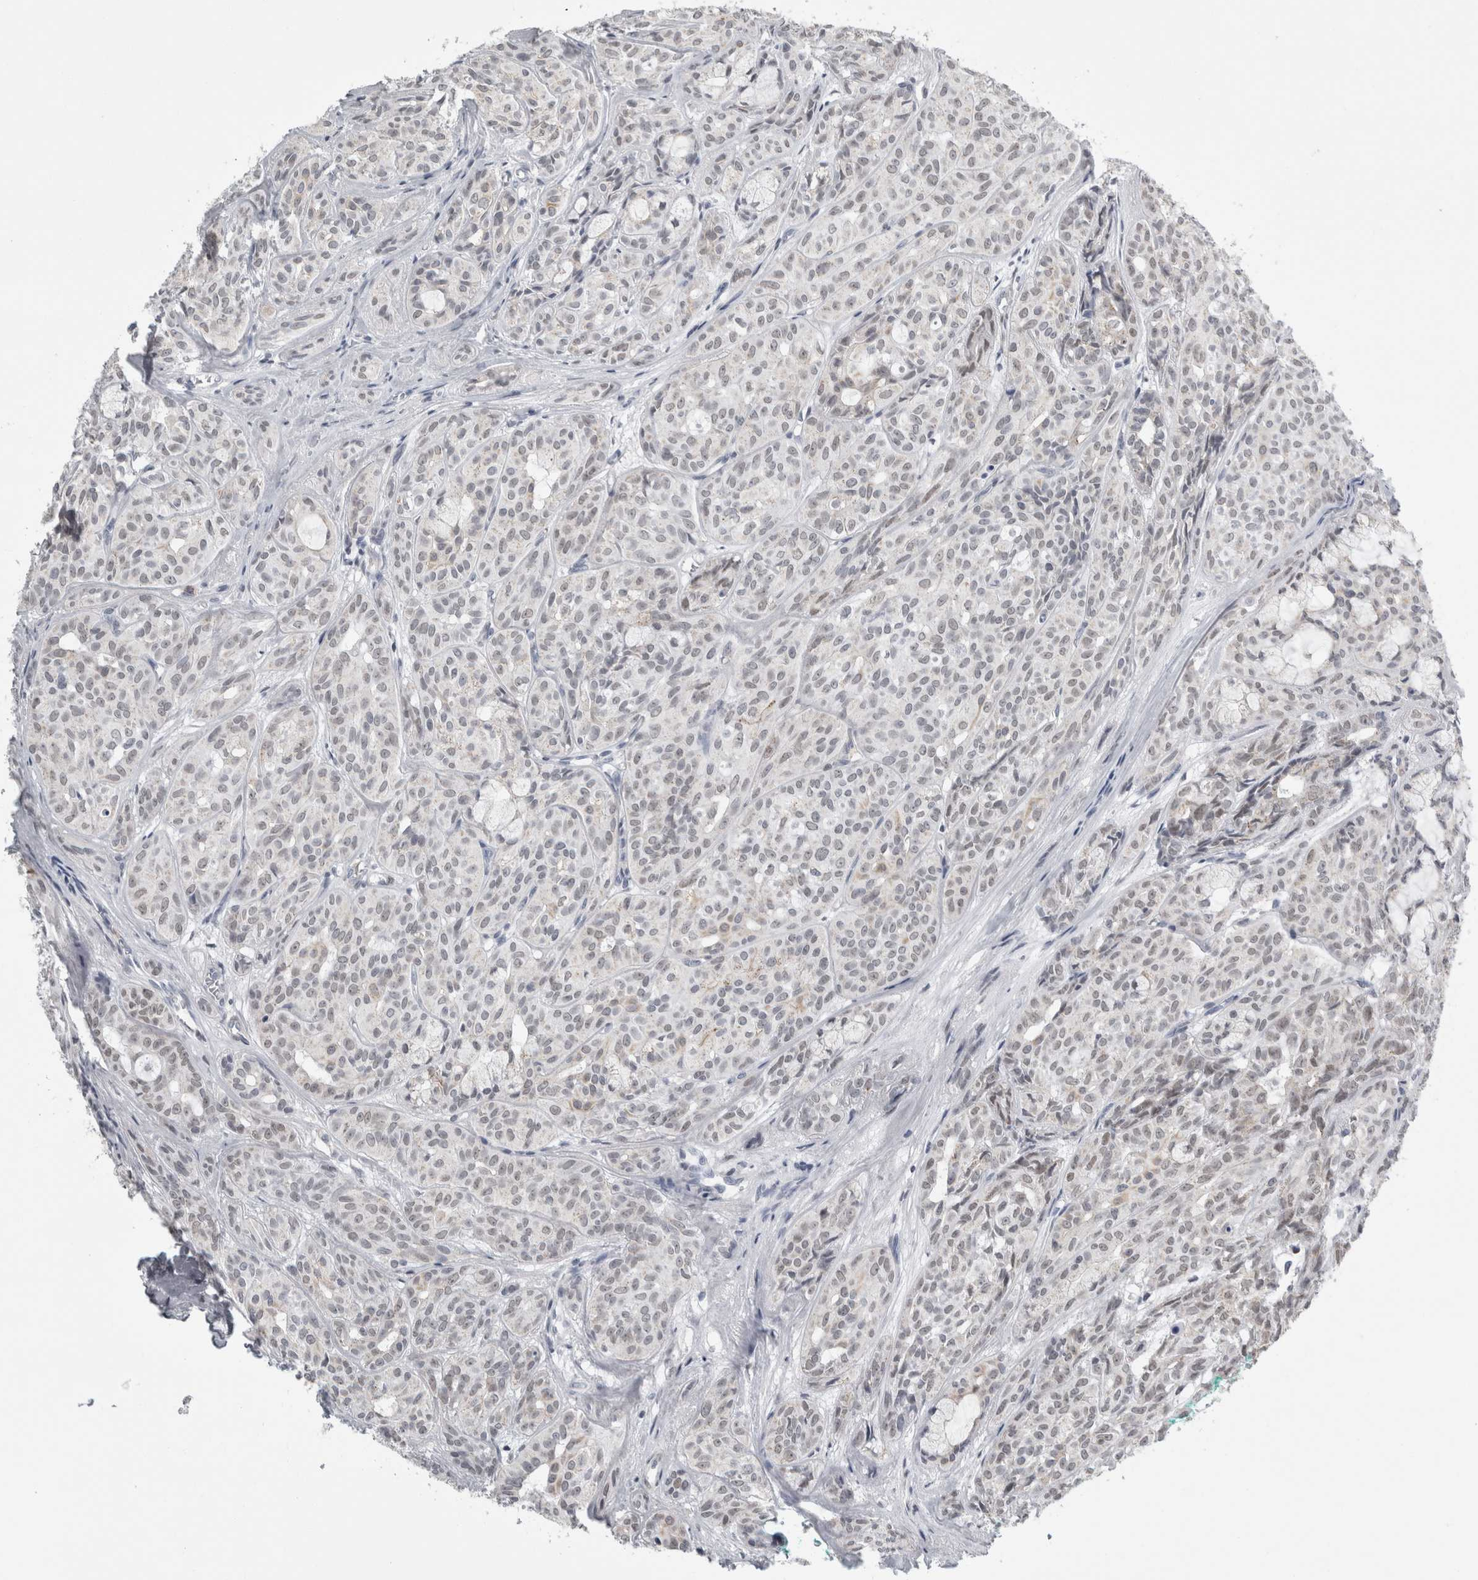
{"staining": {"intensity": "negative", "quantity": "none", "location": "none"}, "tissue": "head and neck cancer", "cell_type": "Tumor cells", "image_type": "cancer", "snomed": [{"axis": "morphology", "description": "Adenocarcinoma, NOS"}, {"axis": "topography", "description": "Salivary gland, NOS"}, {"axis": "topography", "description": "Head-Neck"}], "caption": "Protein analysis of head and neck cancer (adenocarcinoma) displays no significant positivity in tumor cells. The staining is performed using DAB (3,3'-diaminobenzidine) brown chromogen with nuclei counter-stained in using hematoxylin.", "gene": "PLIN1", "patient": {"sex": "female", "age": 76}}